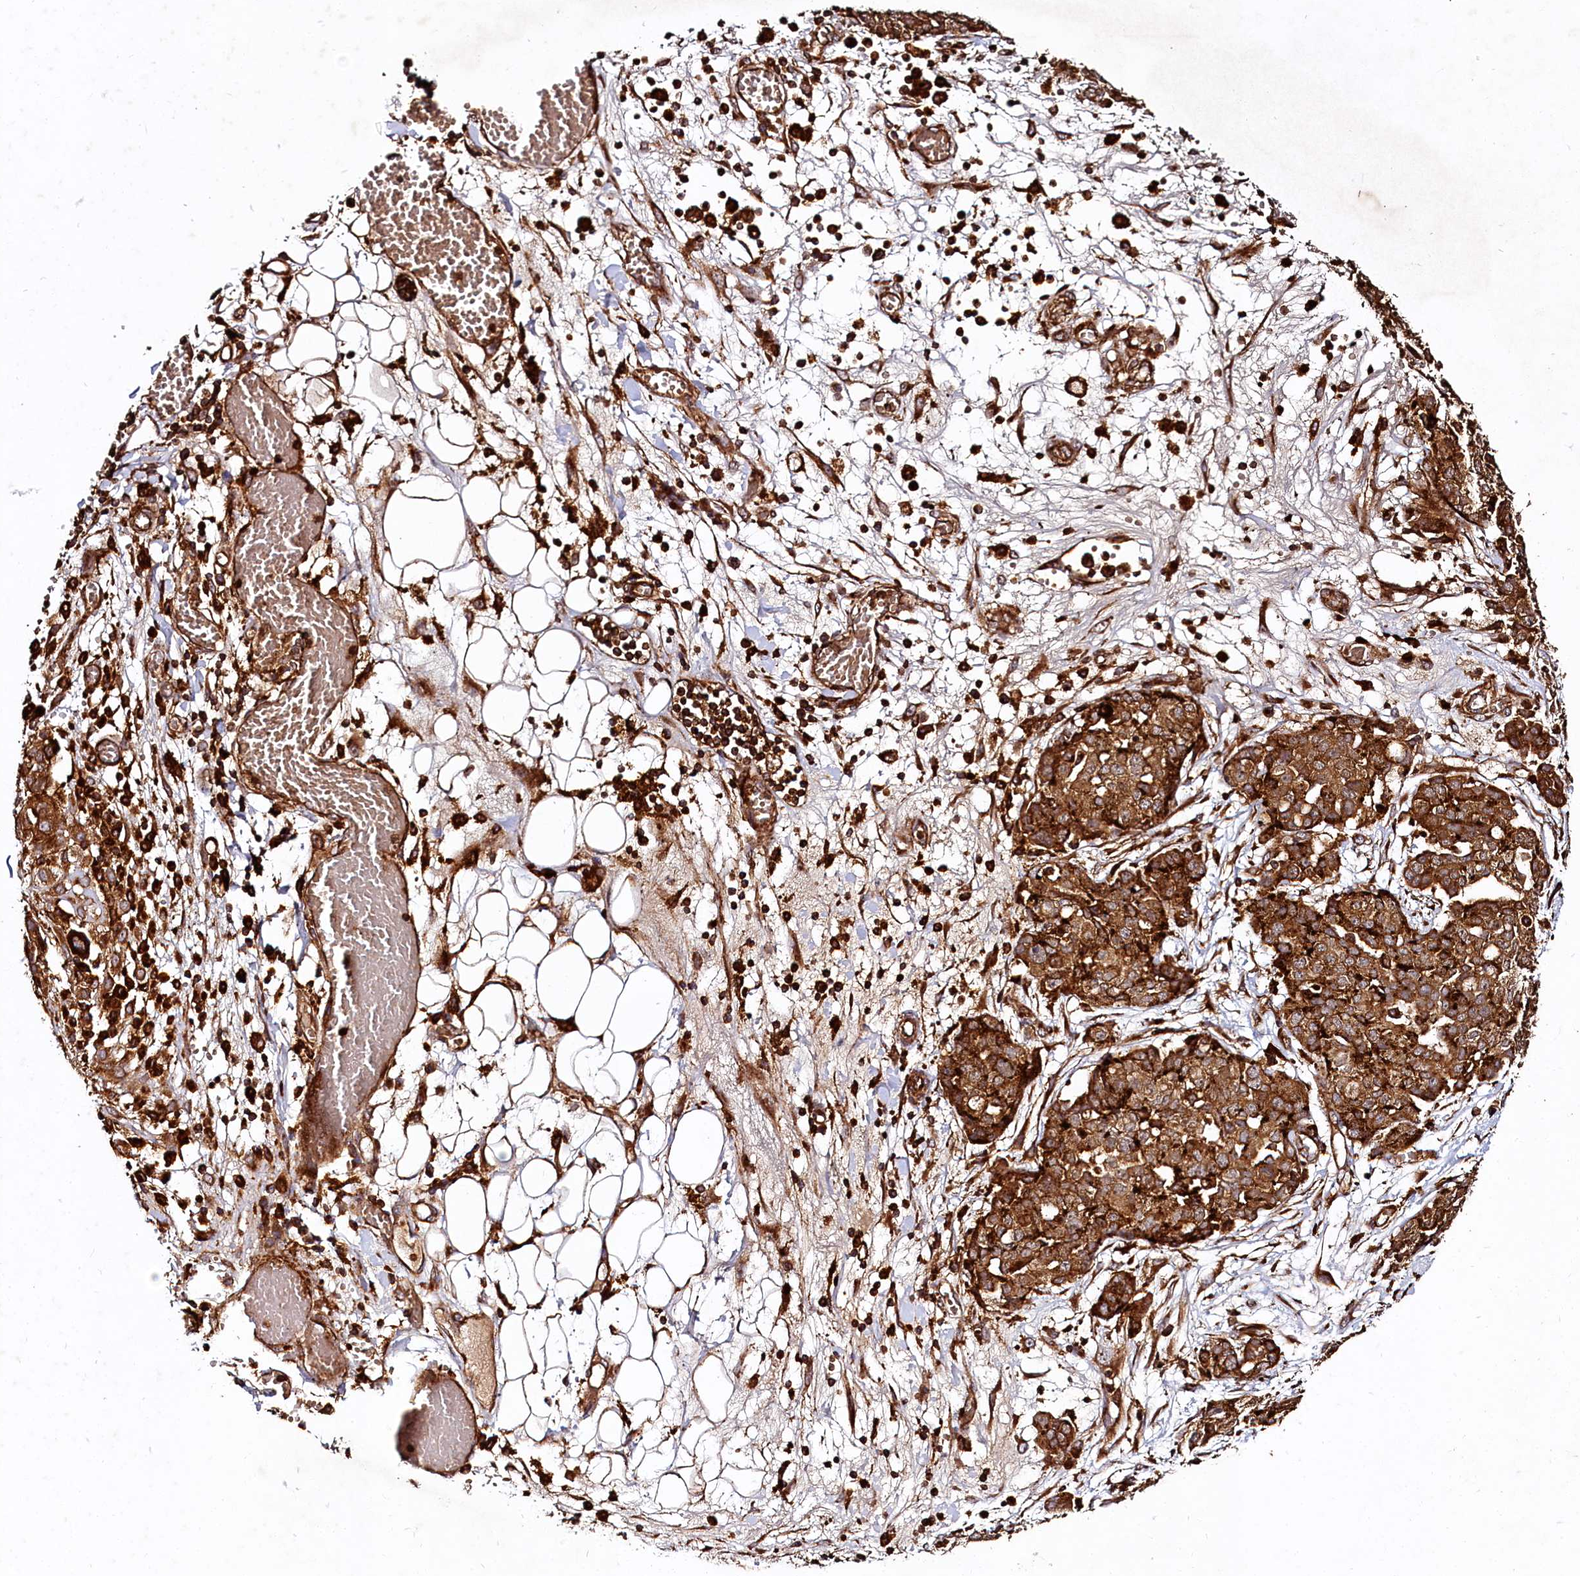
{"staining": {"intensity": "strong", "quantity": ">75%", "location": "cytoplasmic/membranous"}, "tissue": "ovarian cancer", "cell_type": "Tumor cells", "image_type": "cancer", "snomed": [{"axis": "morphology", "description": "Cystadenocarcinoma, serous, NOS"}, {"axis": "topography", "description": "Soft tissue"}, {"axis": "topography", "description": "Ovary"}], "caption": "A brown stain highlights strong cytoplasmic/membranous staining of a protein in human serous cystadenocarcinoma (ovarian) tumor cells. (DAB IHC, brown staining for protein, blue staining for nuclei).", "gene": "WDR73", "patient": {"sex": "female", "age": 57}}